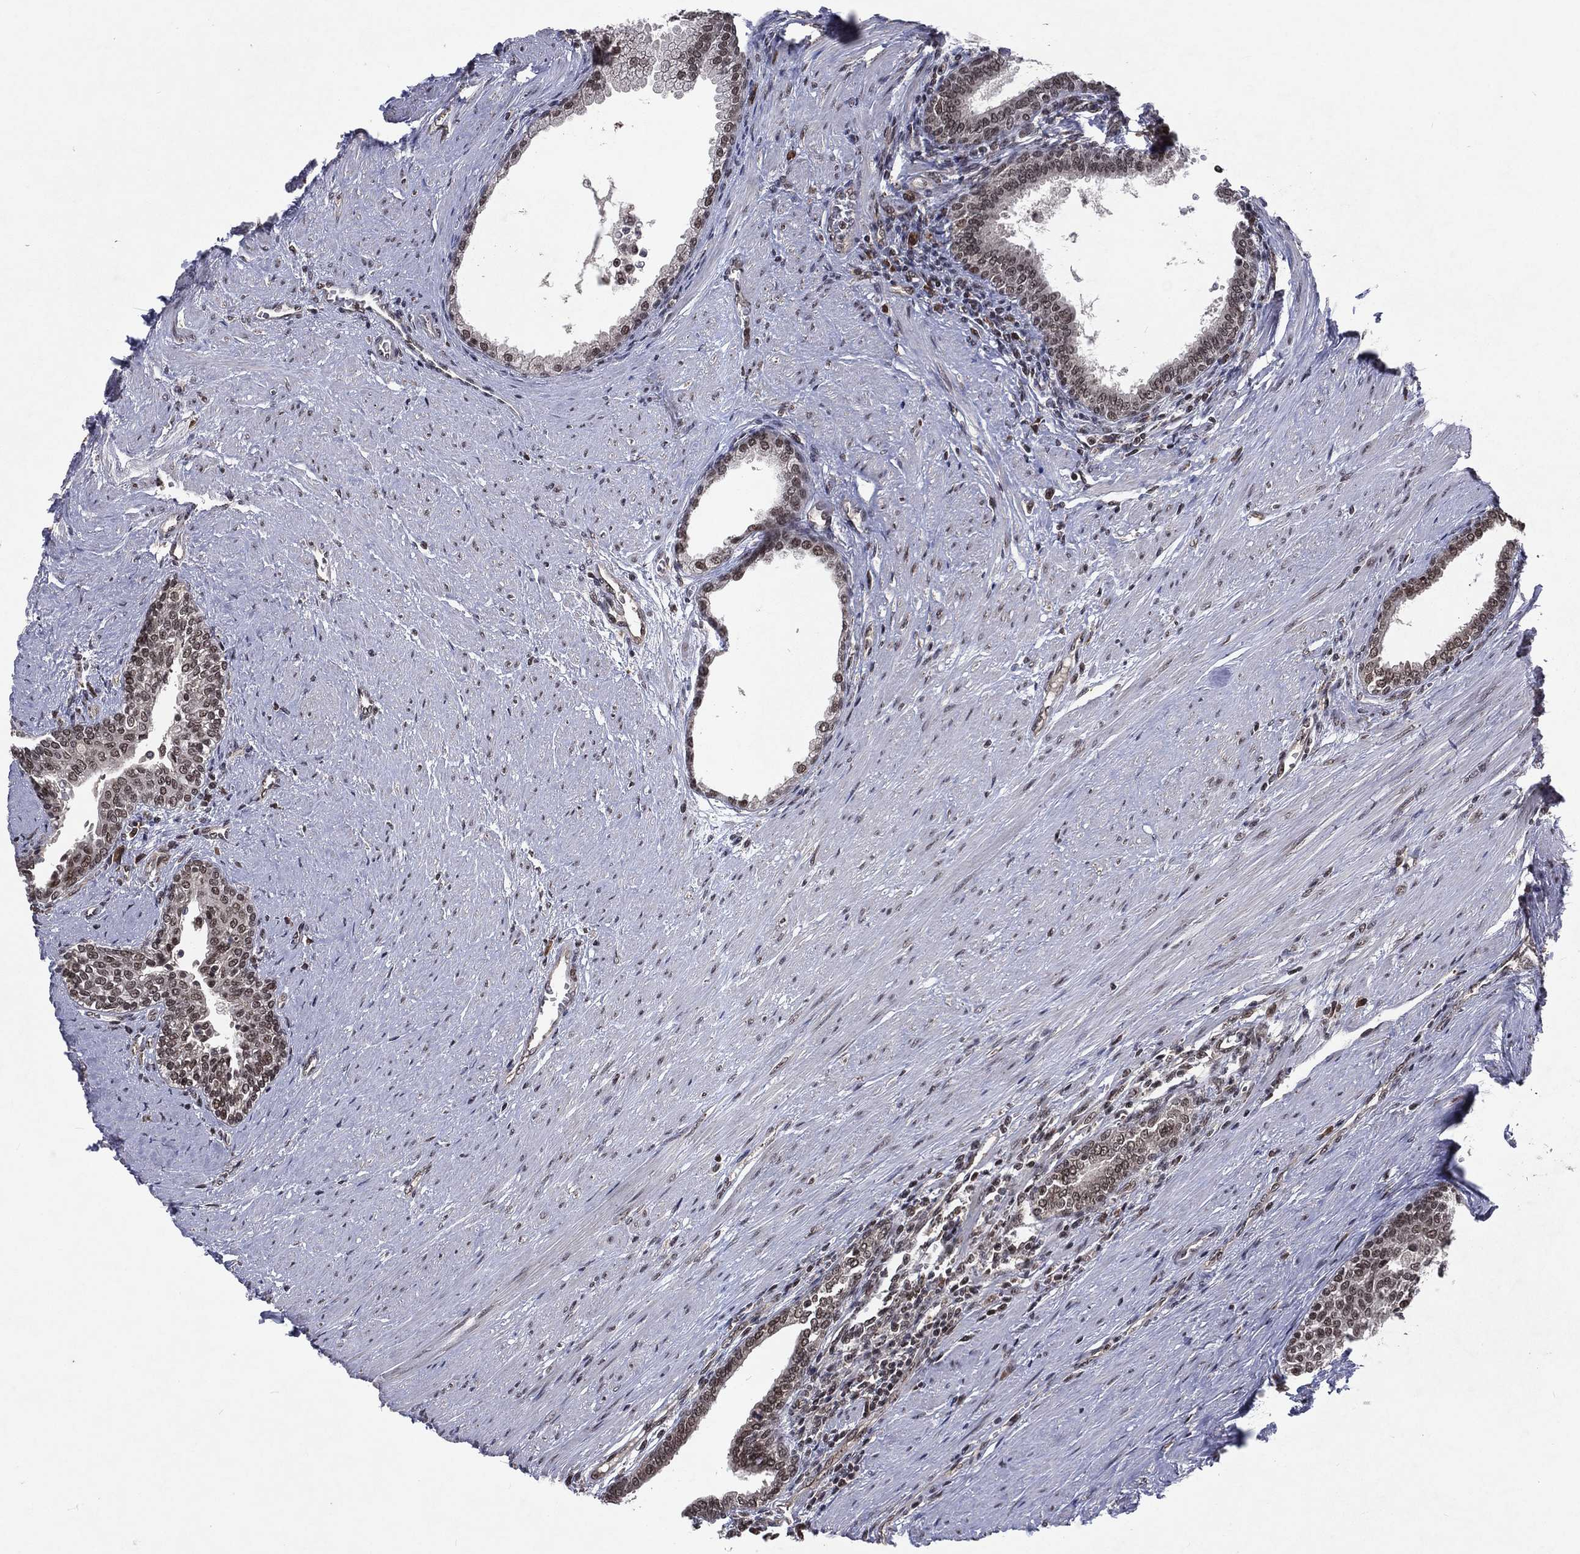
{"staining": {"intensity": "moderate", "quantity": "25%-75%", "location": "cytoplasmic/membranous,nuclear"}, "tissue": "prostate", "cell_type": "Glandular cells", "image_type": "normal", "snomed": [{"axis": "morphology", "description": "Normal tissue, NOS"}, {"axis": "topography", "description": "Prostate"}], "caption": "Human prostate stained with a brown dye exhibits moderate cytoplasmic/membranous,nuclear positive positivity in about 25%-75% of glandular cells.", "gene": "DMAP1", "patient": {"sex": "male", "age": 64}}